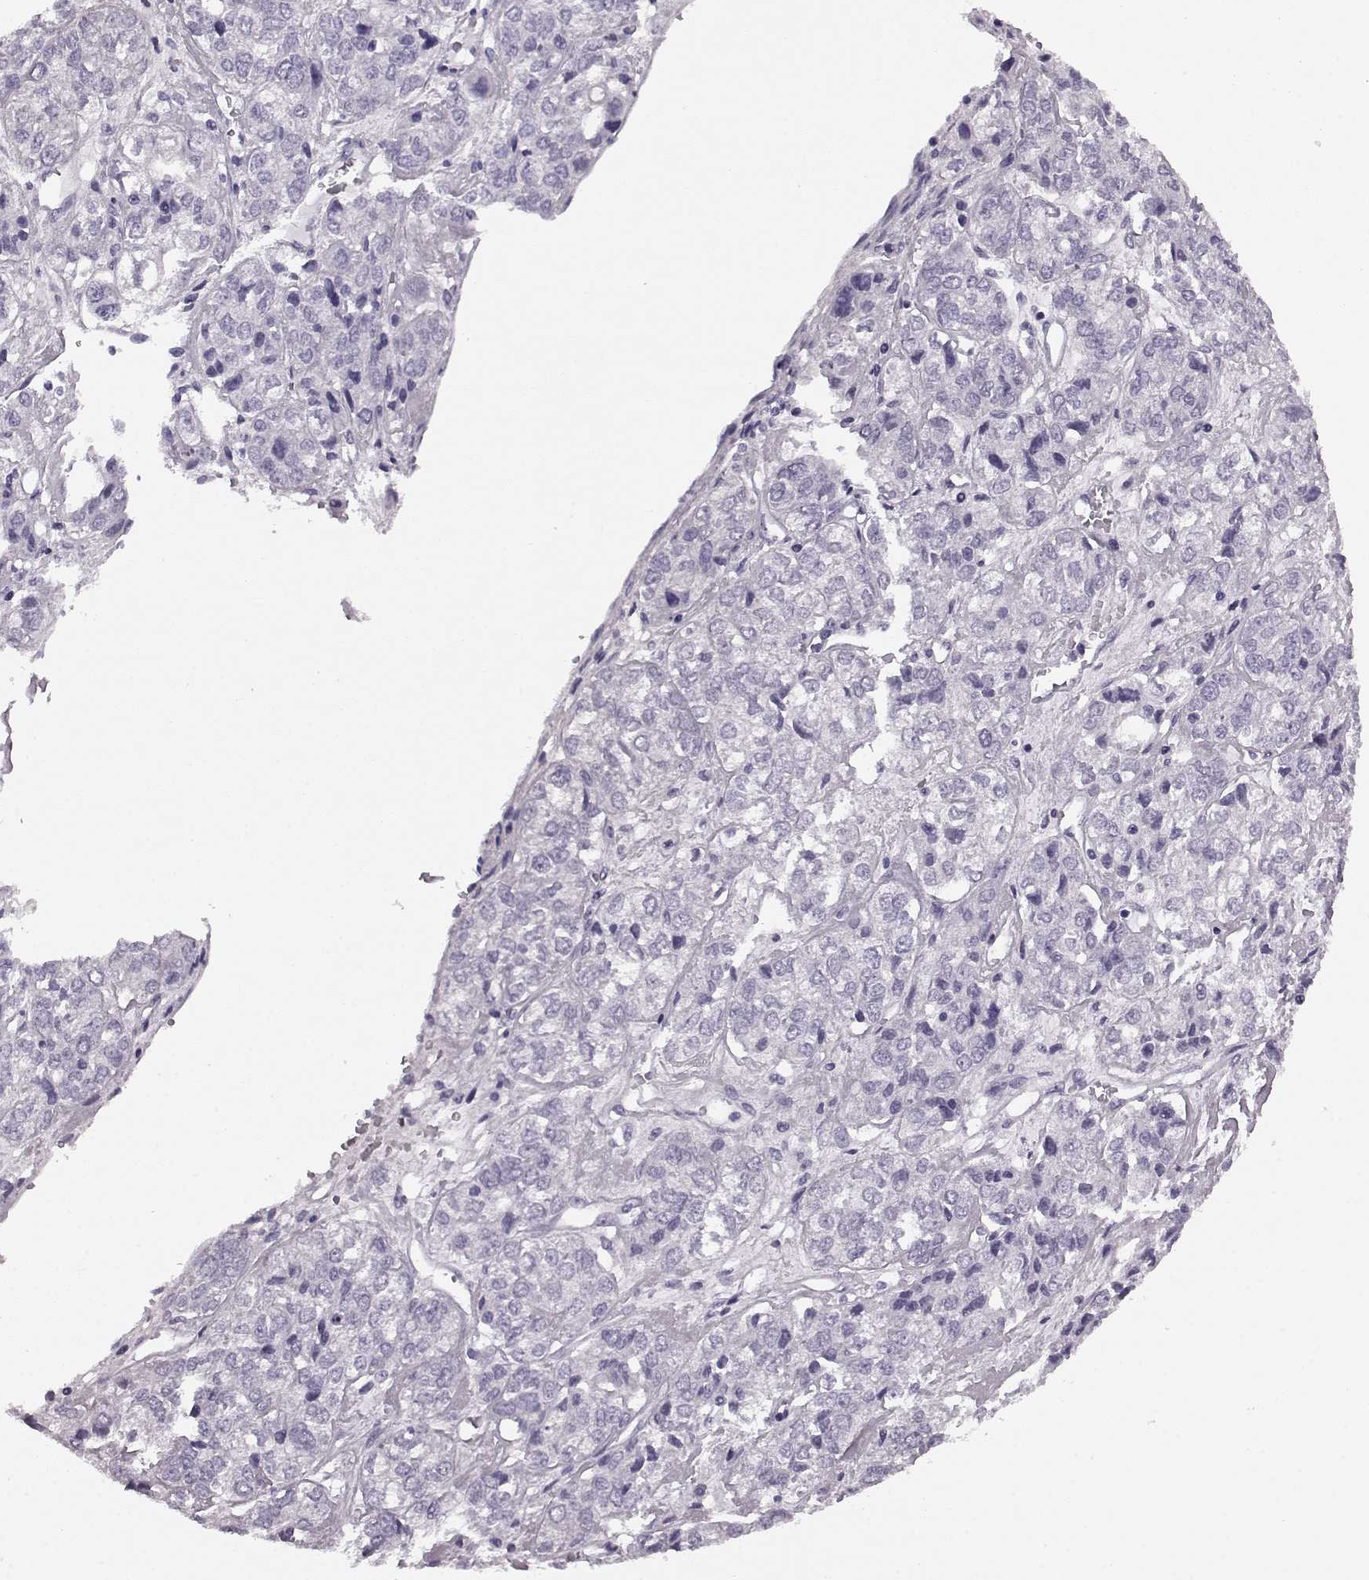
{"staining": {"intensity": "negative", "quantity": "none", "location": "none"}, "tissue": "ovarian cancer", "cell_type": "Tumor cells", "image_type": "cancer", "snomed": [{"axis": "morphology", "description": "Carcinoma, endometroid"}, {"axis": "topography", "description": "Ovary"}], "caption": "A high-resolution histopathology image shows immunohistochemistry staining of ovarian cancer (endometroid carcinoma), which displays no significant positivity in tumor cells.", "gene": "AIPL1", "patient": {"sex": "female", "age": 64}}